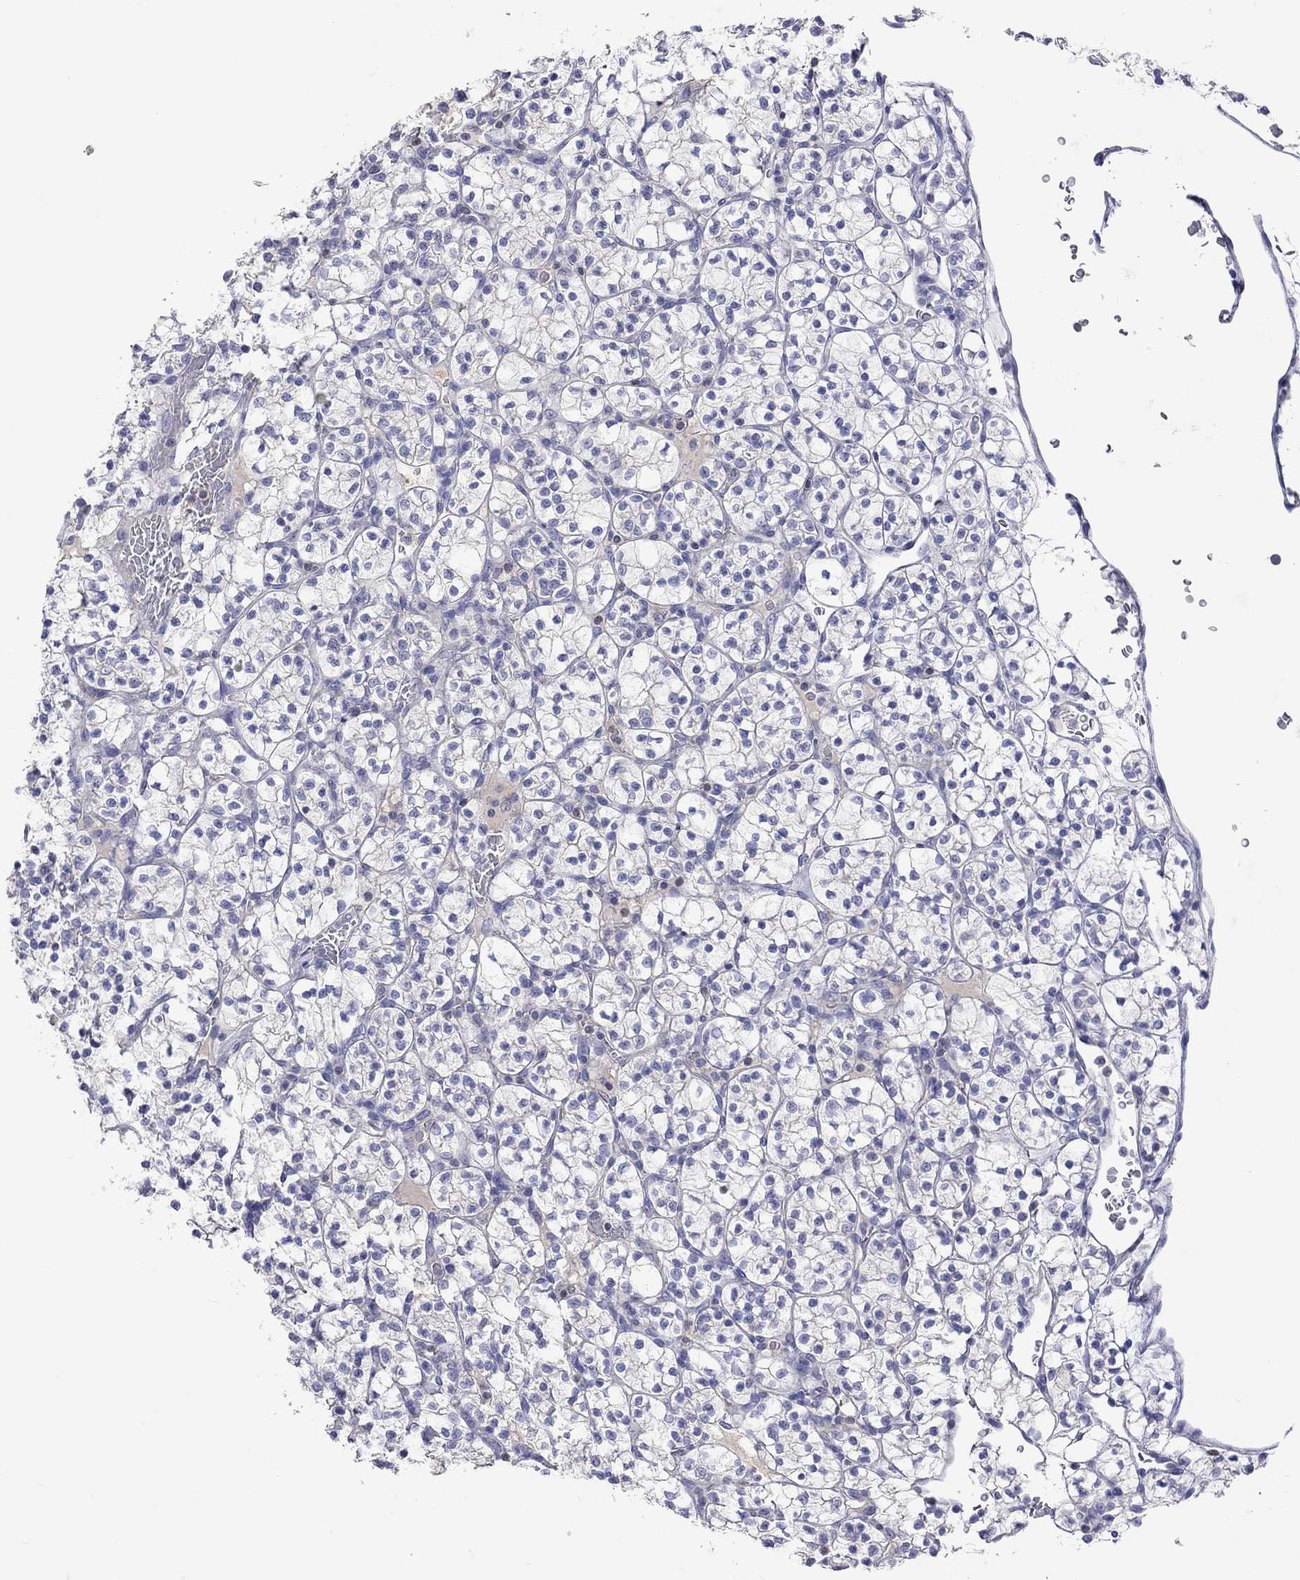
{"staining": {"intensity": "negative", "quantity": "none", "location": "none"}, "tissue": "renal cancer", "cell_type": "Tumor cells", "image_type": "cancer", "snomed": [{"axis": "morphology", "description": "Adenocarcinoma, NOS"}, {"axis": "topography", "description": "Kidney"}], "caption": "Immunohistochemical staining of renal cancer (adenocarcinoma) displays no significant positivity in tumor cells.", "gene": "LRFN4", "patient": {"sex": "female", "age": 89}}